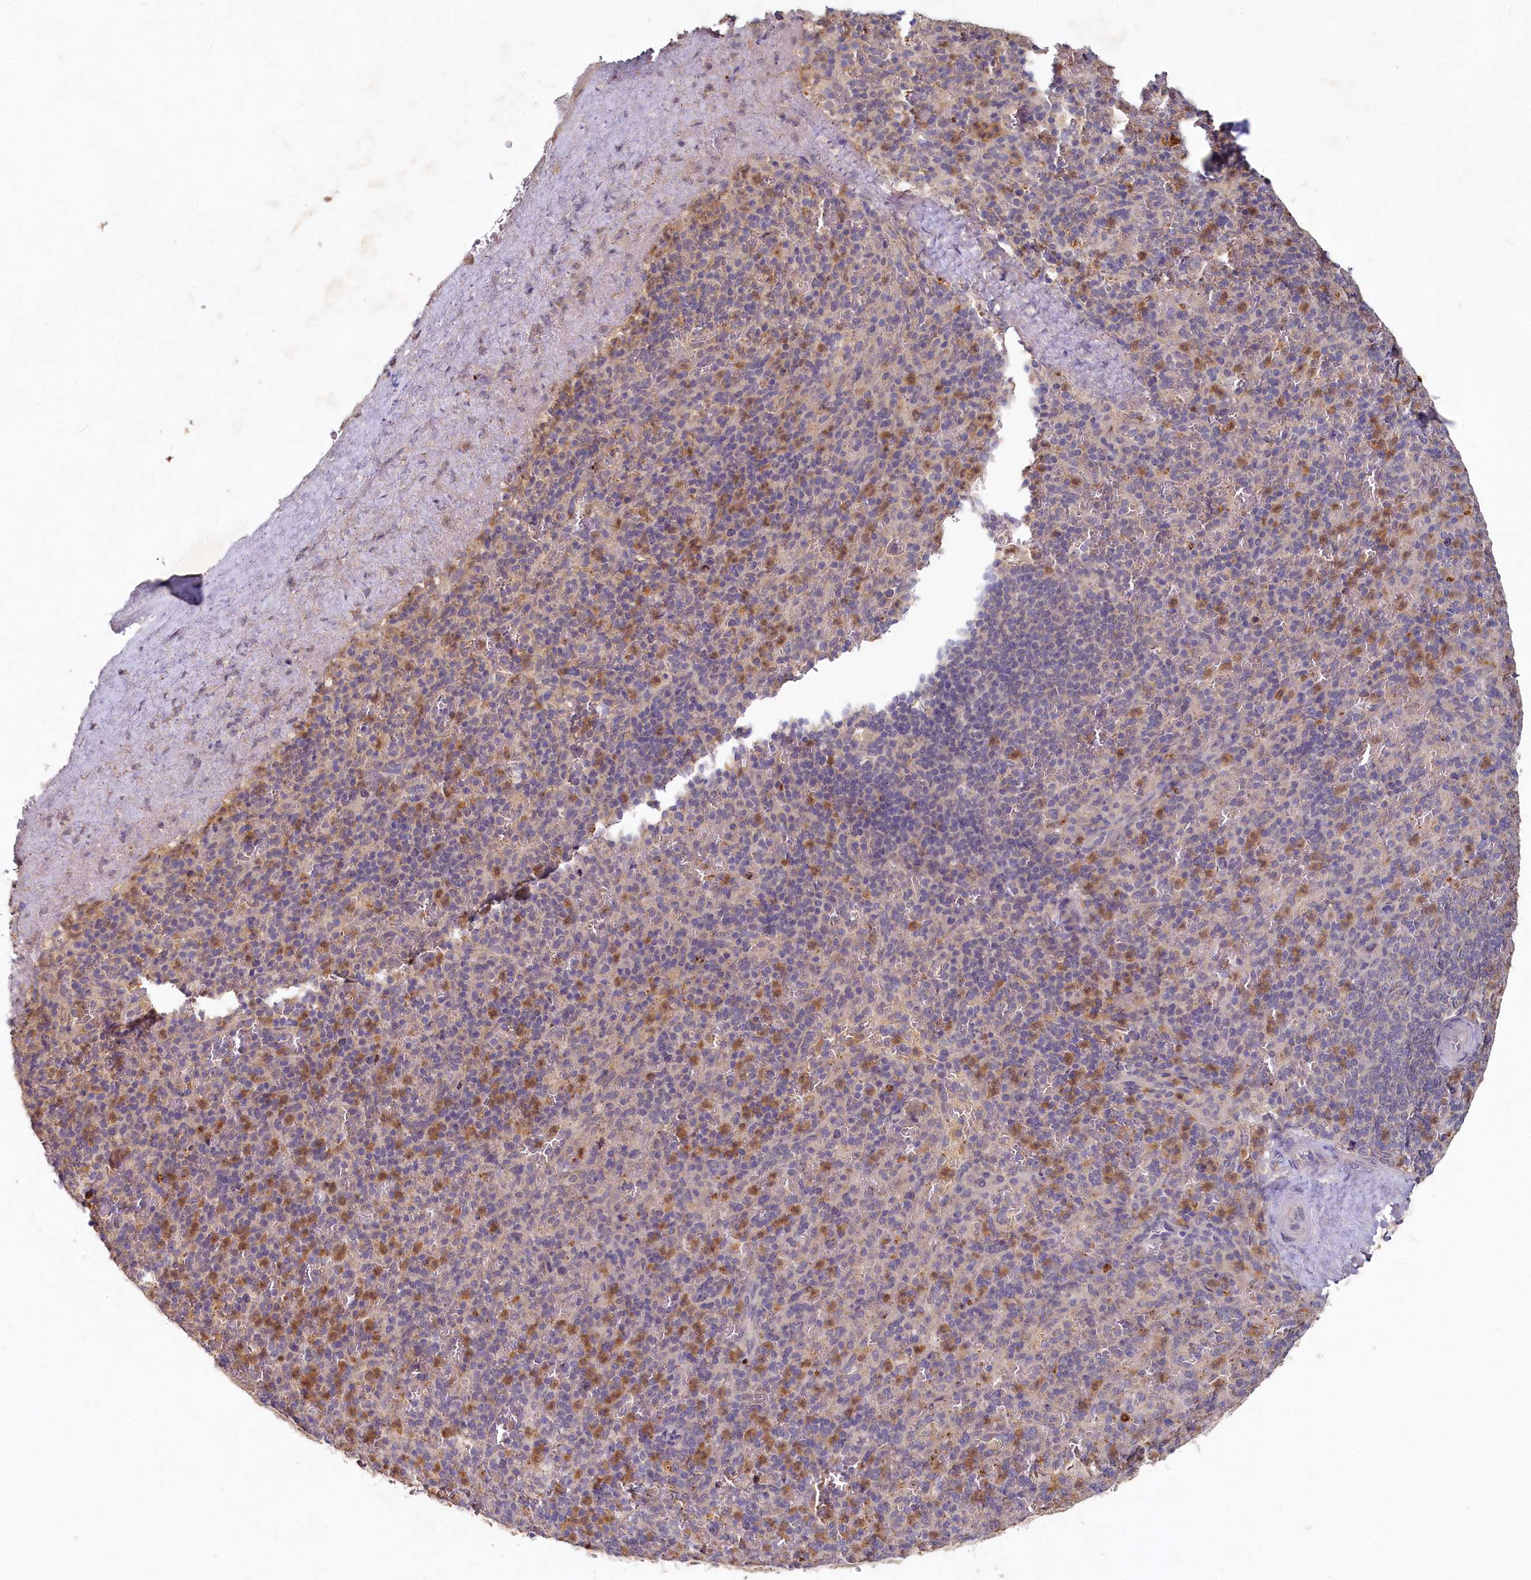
{"staining": {"intensity": "moderate", "quantity": "25%-75%", "location": "cytoplasmic/membranous"}, "tissue": "spleen", "cell_type": "Cells in red pulp", "image_type": "normal", "snomed": [{"axis": "morphology", "description": "Normal tissue, NOS"}, {"axis": "topography", "description": "Spleen"}], "caption": "Unremarkable spleen displays moderate cytoplasmic/membranous staining in approximately 25%-75% of cells in red pulp, visualized by immunohistochemistry.", "gene": "HERC3", "patient": {"sex": "male", "age": 82}}